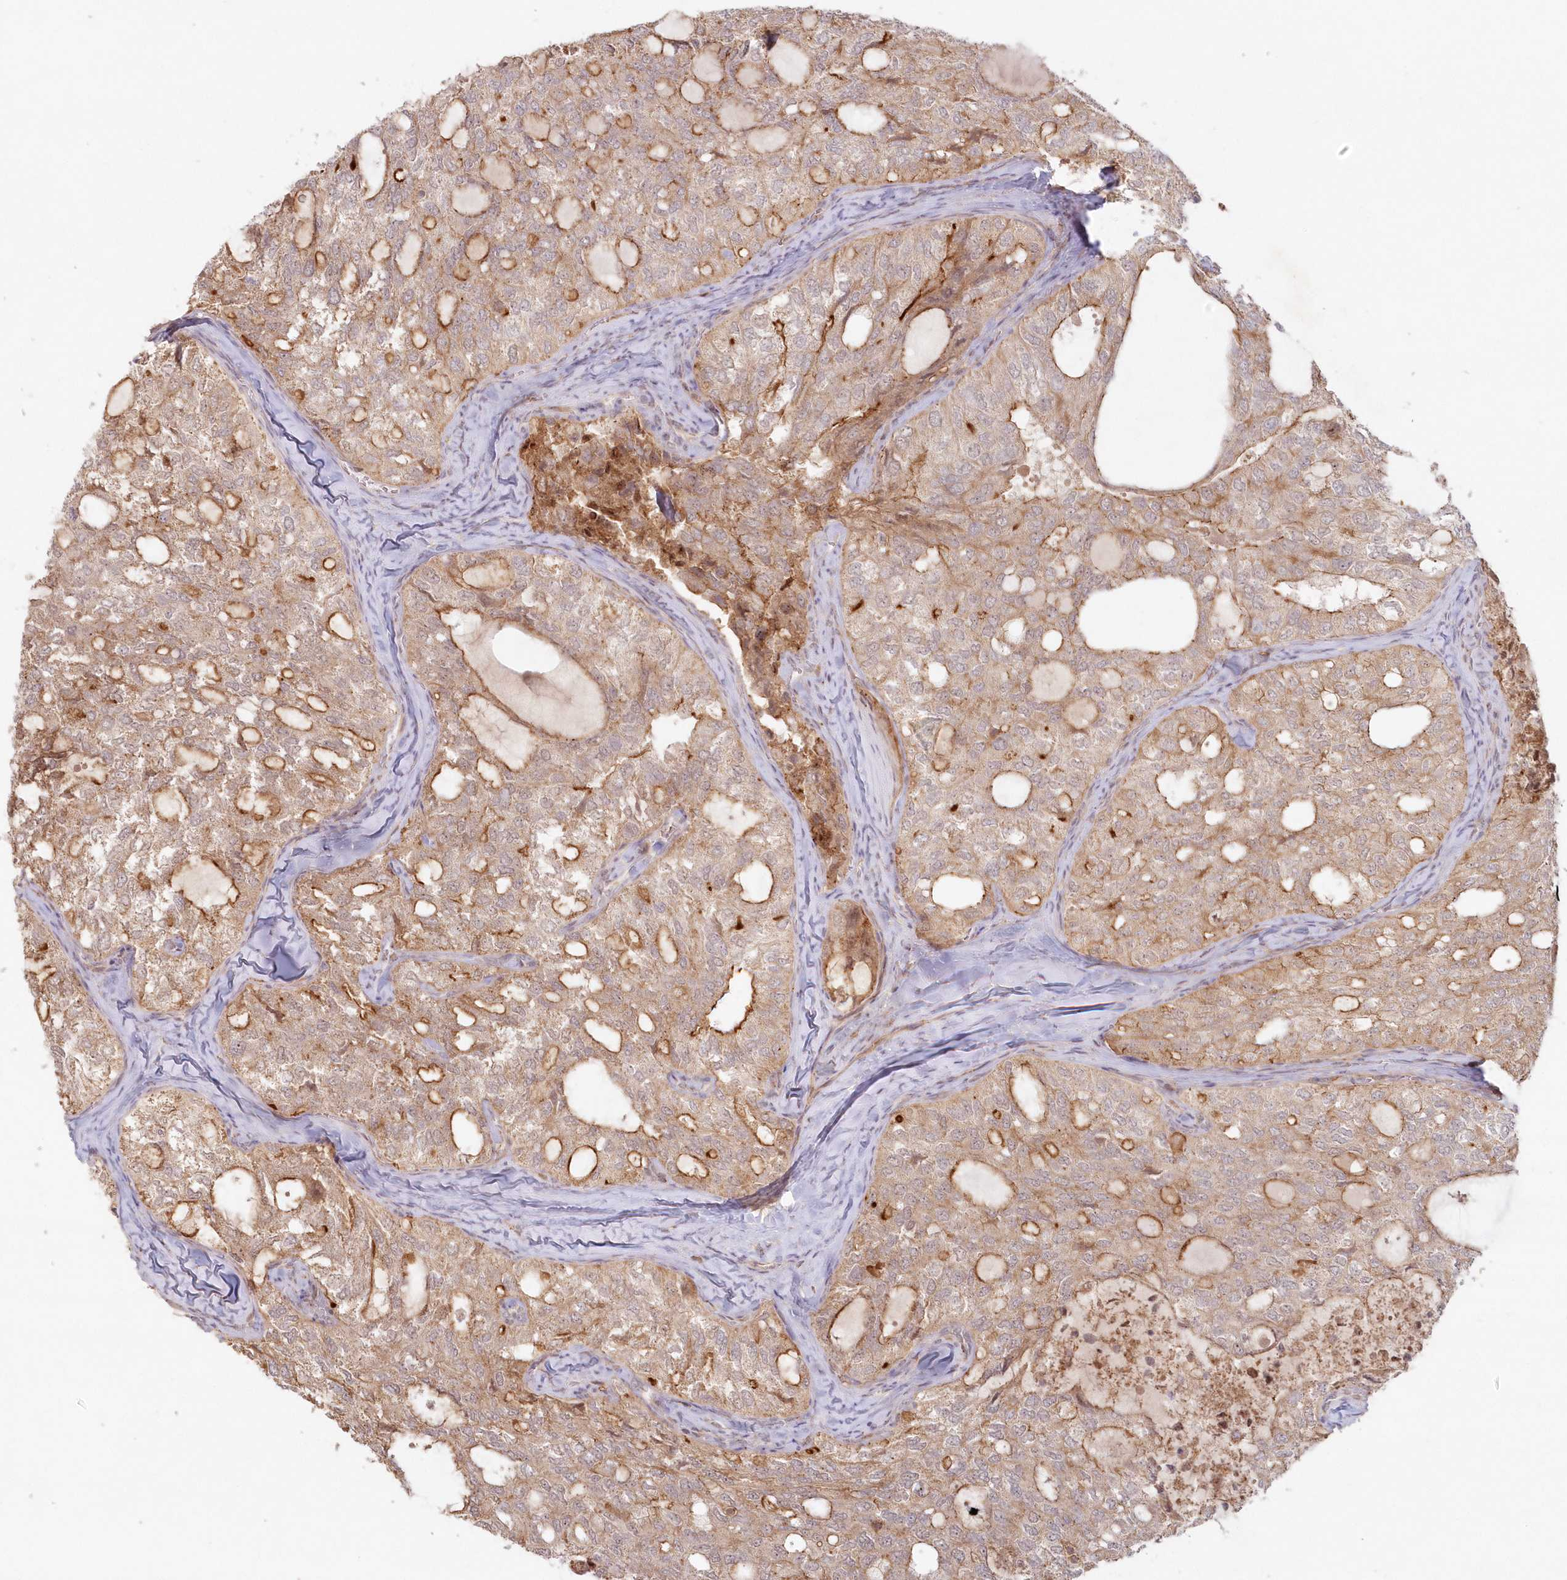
{"staining": {"intensity": "moderate", "quantity": "25%-75%", "location": "cytoplasmic/membranous"}, "tissue": "thyroid cancer", "cell_type": "Tumor cells", "image_type": "cancer", "snomed": [{"axis": "morphology", "description": "Follicular adenoma carcinoma, NOS"}, {"axis": "topography", "description": "Thyroid gland"}], "caption": "Immunohistochemical staining of human thyroid follicular adenoma carcinoma reveals medium levels of moderate cytoplasmic/membranous expression in approximately 25%-75% of tumor cells.", "gene": "TOGARAM2", "patient": {"sex": "male", "age": 75}}